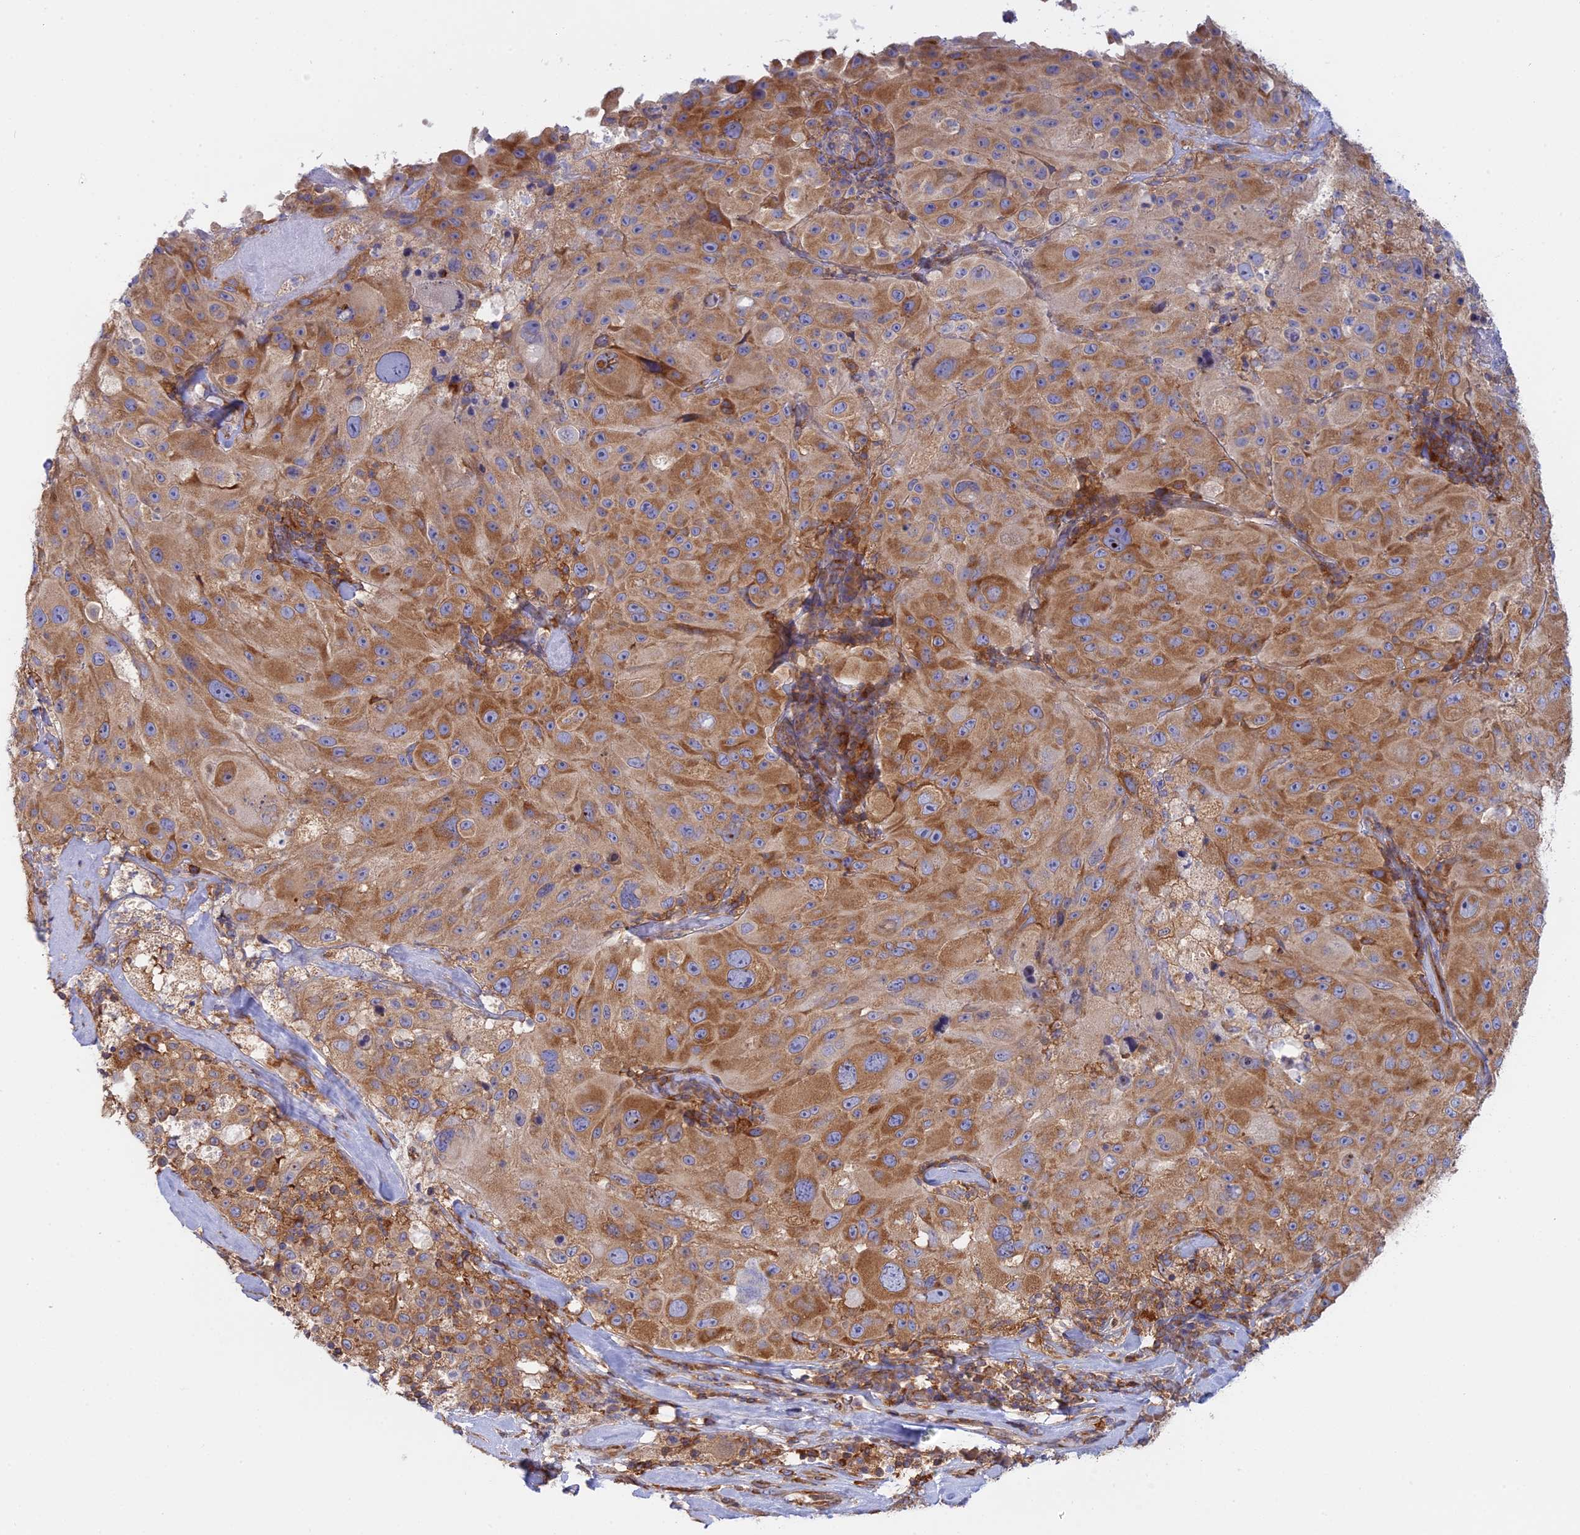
{"staining": {"intensity": "moderate", "quantity": ">75%", "location": "cytoplasmic/membranous"}, "tissue": "melanoma", "cell_type": "Tumor cells", "image_type": "cancer", "snomed": [{"axis": "morphology", "description": "Malignant melanoma, Metastatic site"}, {"axis": "topography", "description": "Lymph node"}], "caption": "Immunohistochemistry (IHC) image of melanoma stained for a protein (brown), which reveals medium levels of moderate cytoplasmic/membranous positivity in approximately >75% of tumor cells.", "gene": "GMIP", "patient": {"sex": "male", "age": 62}}